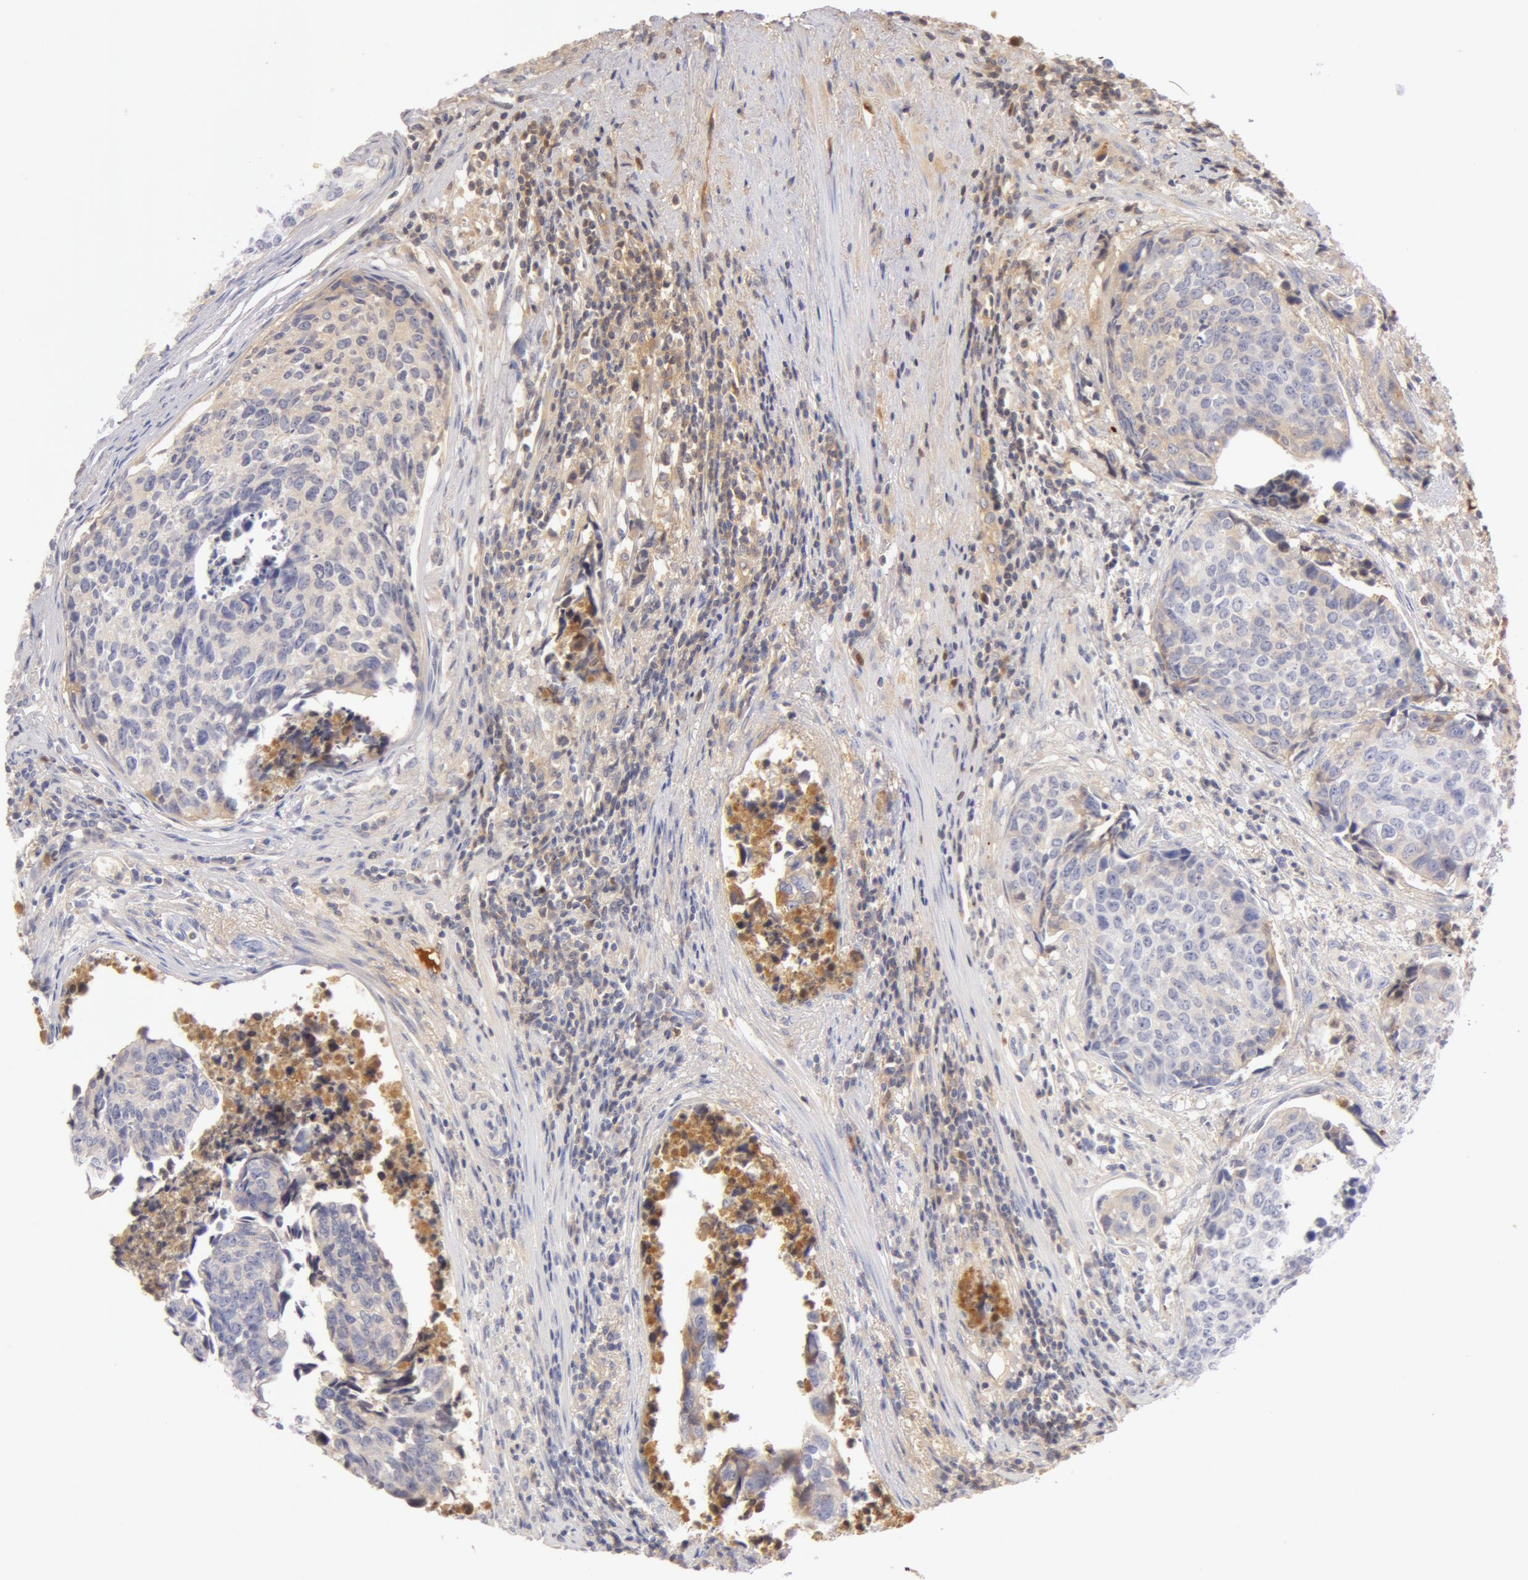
{"staining": {"intensity": "negative", "quantity": "none", "location": "none"}, "tissue": "urothelial cancer", "cell_type": "Tumor cells", "image_type": "cancer", "snomed": [{"axis": "morphology", "description": "Urothelial carcinoma, High grade"}, {"axis": "topography", "description": "Urinary bladder"}], "caption": "Micrograph shows no protein positivity in tumor cells of urothelial carcinoma (high-grade) tissue.", "gene": "AHSG", "patient": {"sex": "male", "age": 81}}